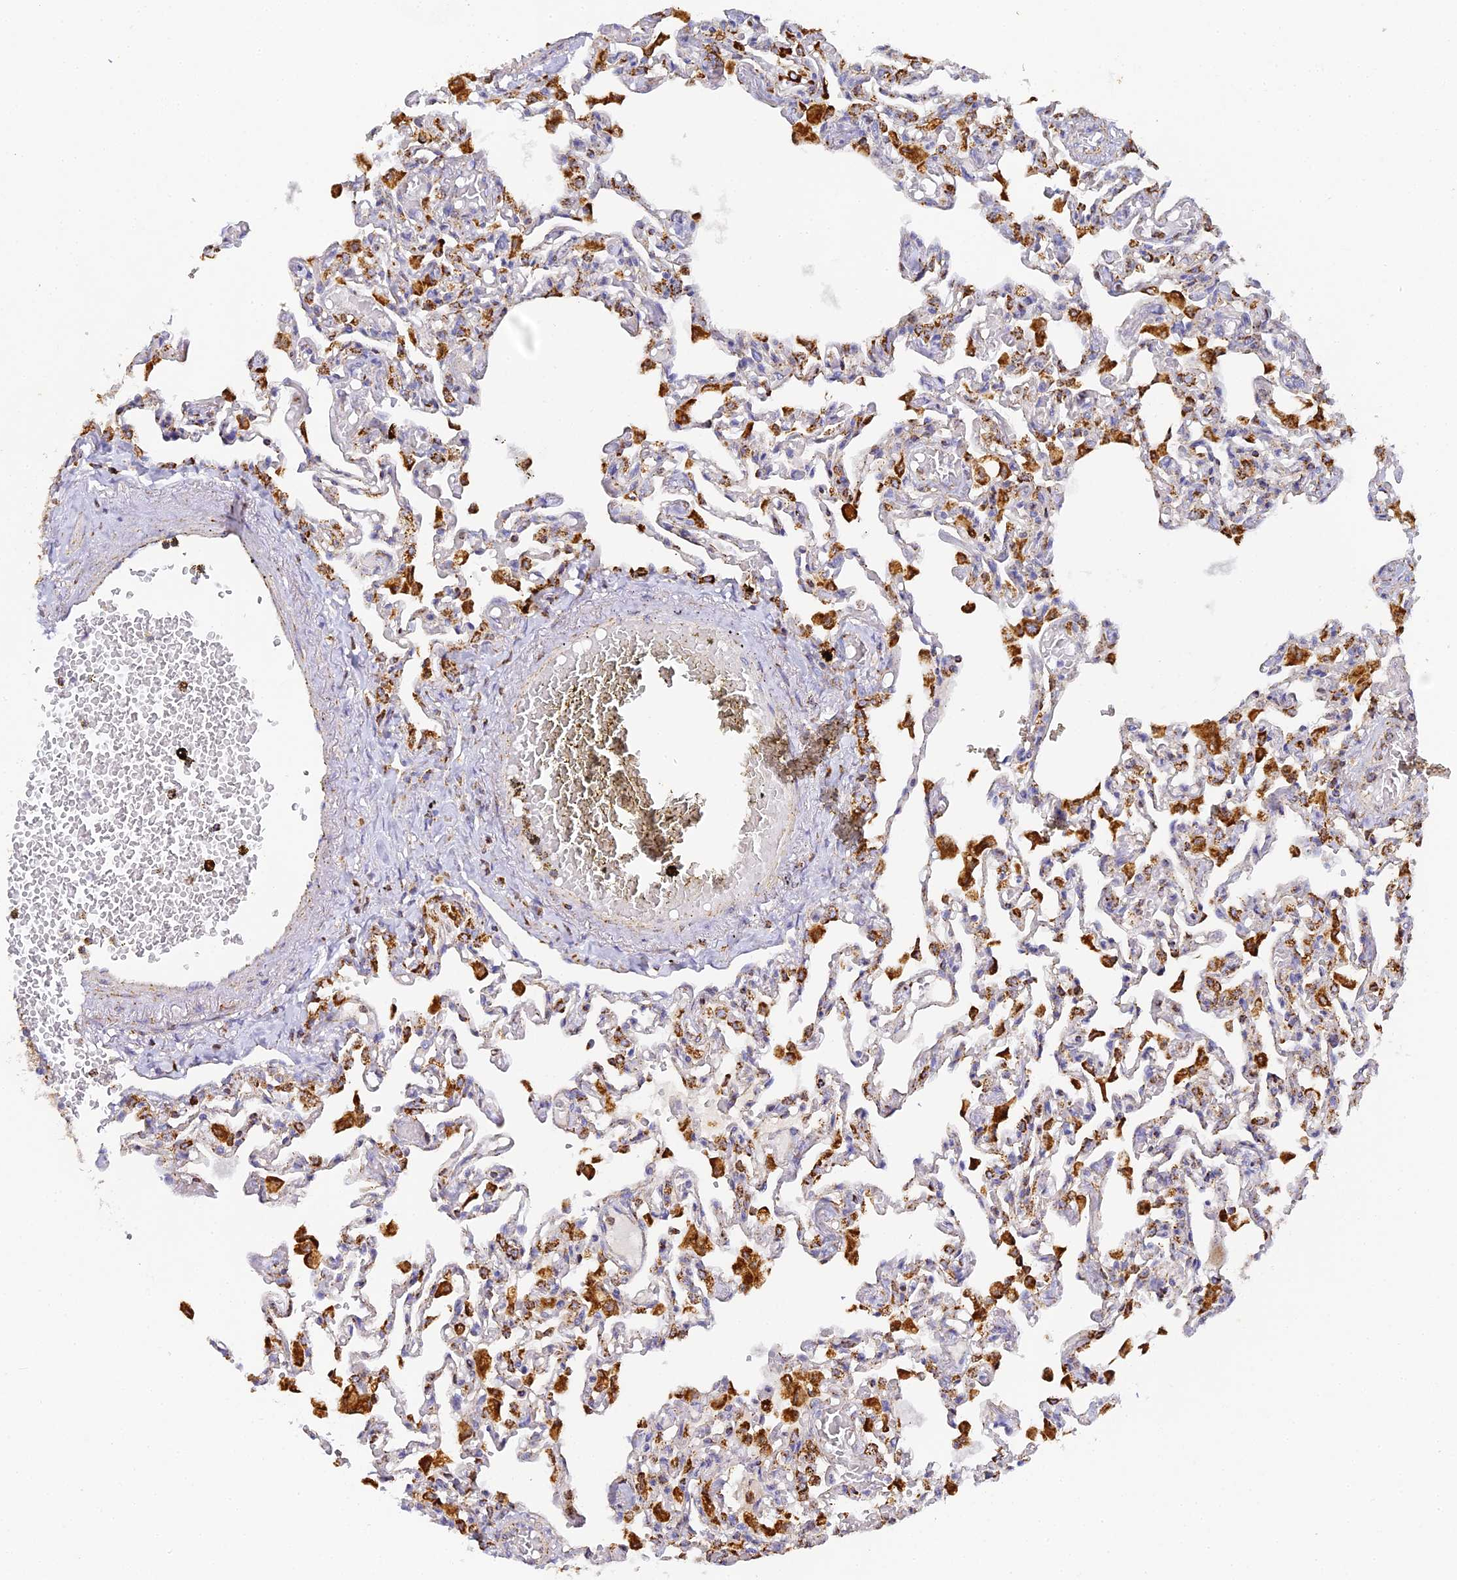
{"staining": {"intensity": "negative", "quantity": "none", "location": "none"}, "tissue": "lung", "cell_type": "Alveolar cells", "image_type": "normal", "snomed": [{"axis": "morphology", "description": "Normal tissue, NOS"}, {"axis": "topography", "description": "Bronchus"}, {"axis": "topography", "description": "Lung"}], "caption": "A photomicrograph of lung stained for a protein displays no brown staining in alveolar cells.", "gene": "DONSON", "patient": {"sex": "female", "age": 49}}